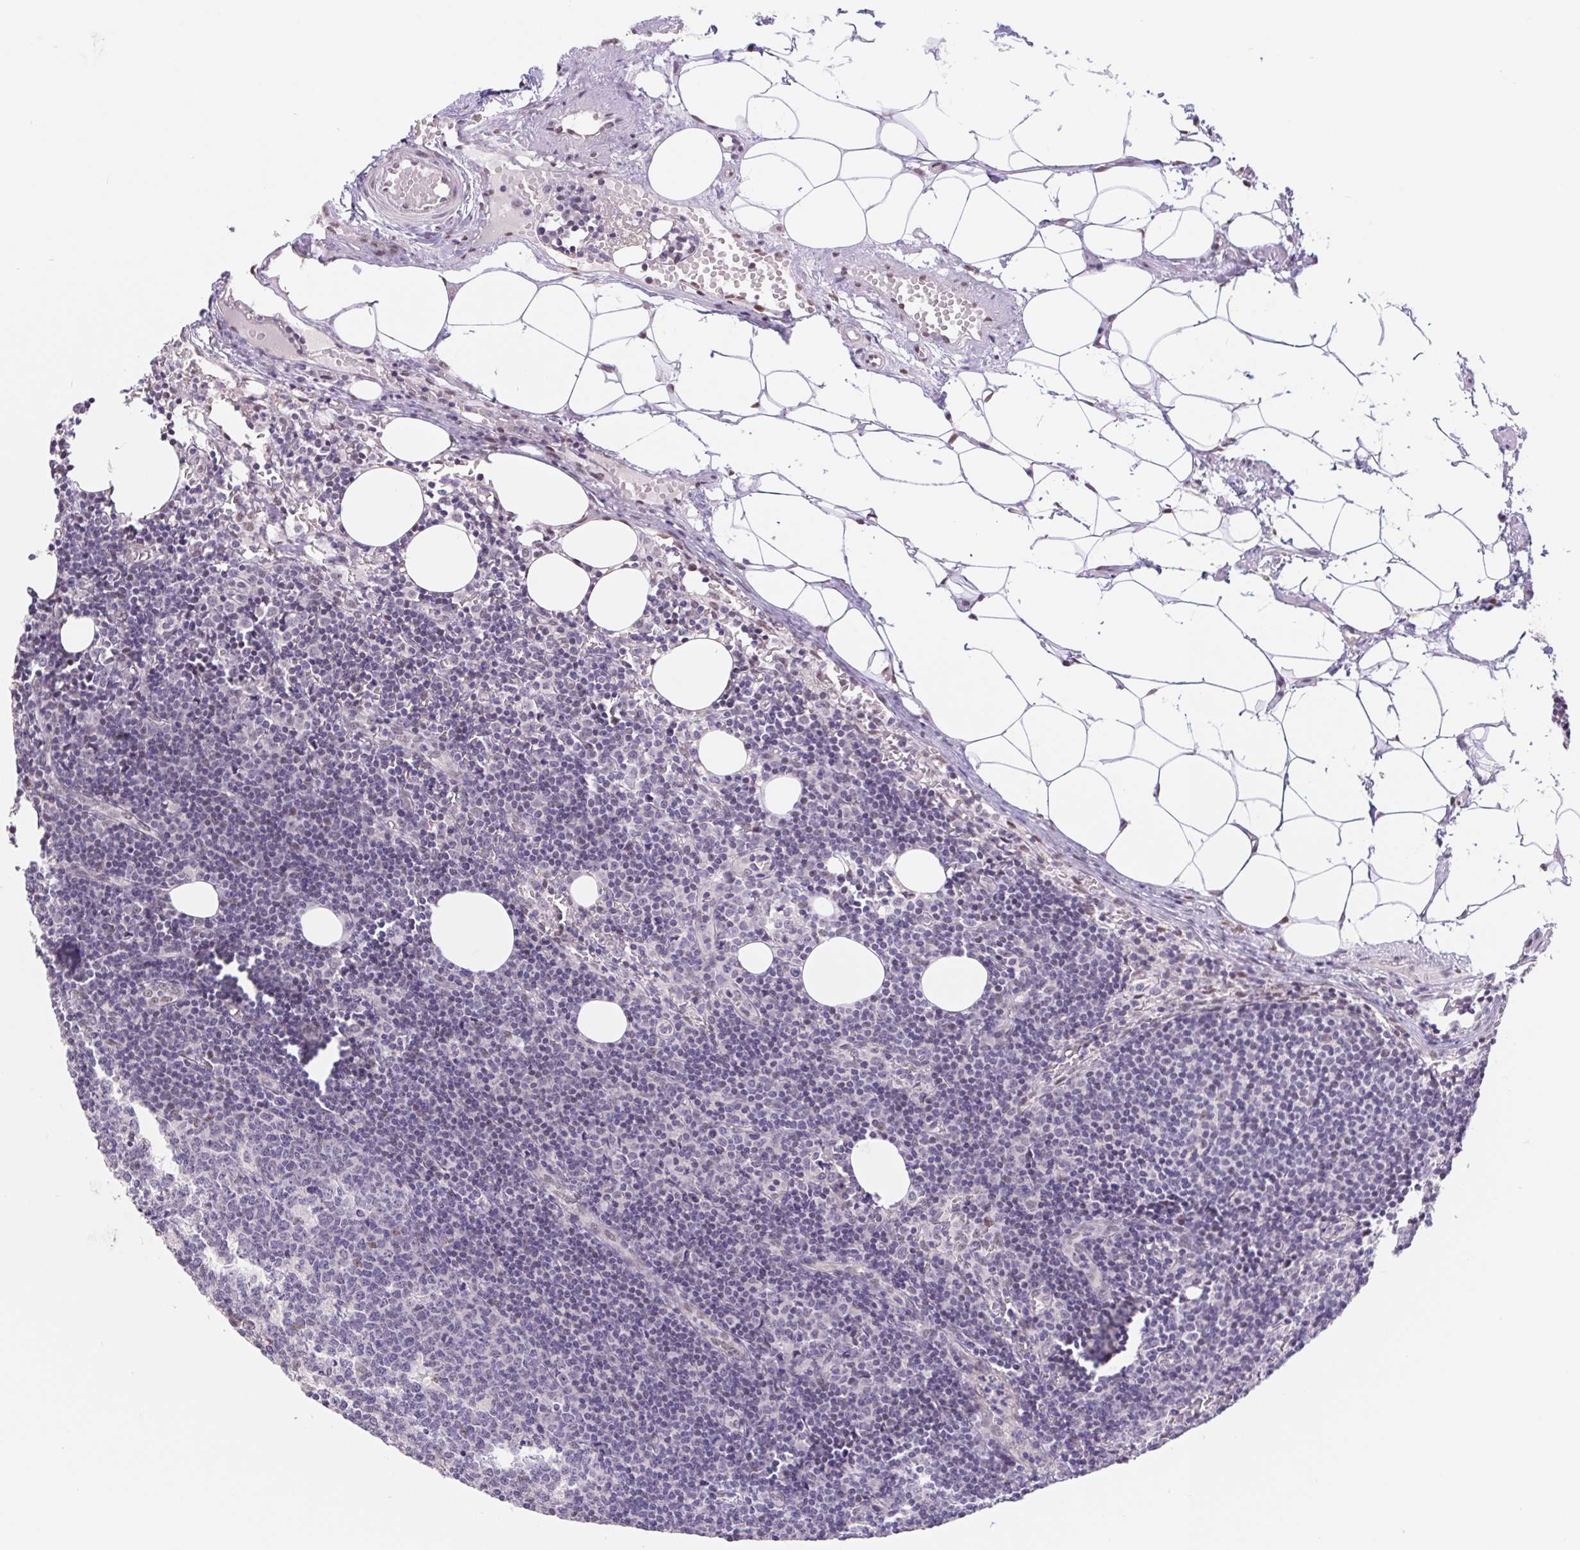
{"staining": {"intensity": "weak", "quantity": "<25%", "location": "nuclear"}, "tissue": "lymph node", "cell_type": "Germinal center cells", "image_type": "normal", "snomed": [{"axis": "morphology", "description": "Normal tissue, NOS"}, {"axis": "topography", "description": "Lymph node"}], "caption": "There is no significant positivity in germinal center cells of lymph node.", "gene": "CAND1", "patient": {"sex": "female", "age": 41}}